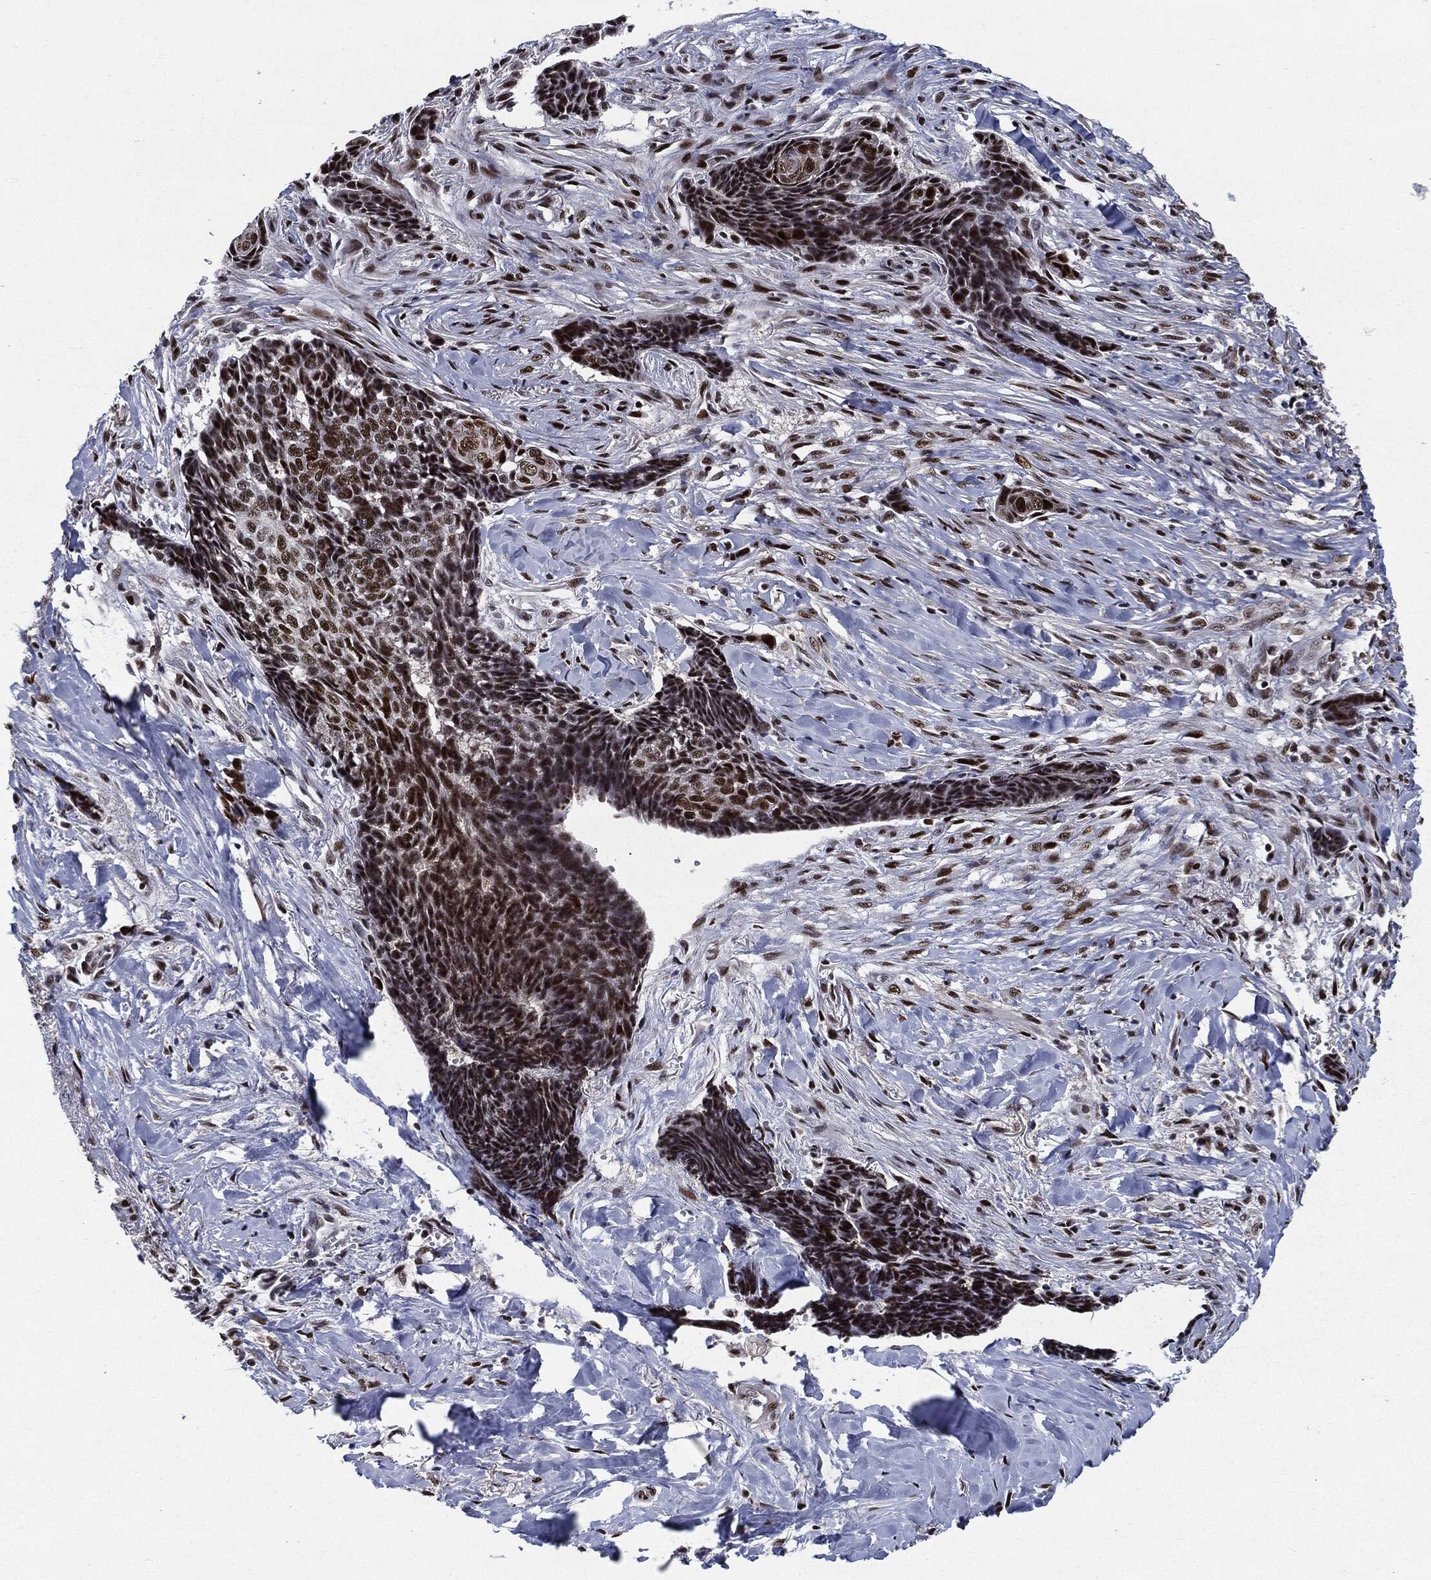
{"staining": {"intensity": "strong", "quantity": "<25%", "location": "nuclear"}, "tissue": "skin cancer", "cell_type": "Tumor cells", "image_type": "cancer", "snomed": [{"axis": "morphology", "description": "Basal cell carcinoma"}, {"axis": "topography", "description": "Skin"}], "caption": "Skin cancer (basal cell carcinoma) tissue reveals strong nuclear staining in about <25% of tumor cells, visualized by immunohistochemistry.", "gene": "JUN", "patient": {"sex": "male", "age": 86}}